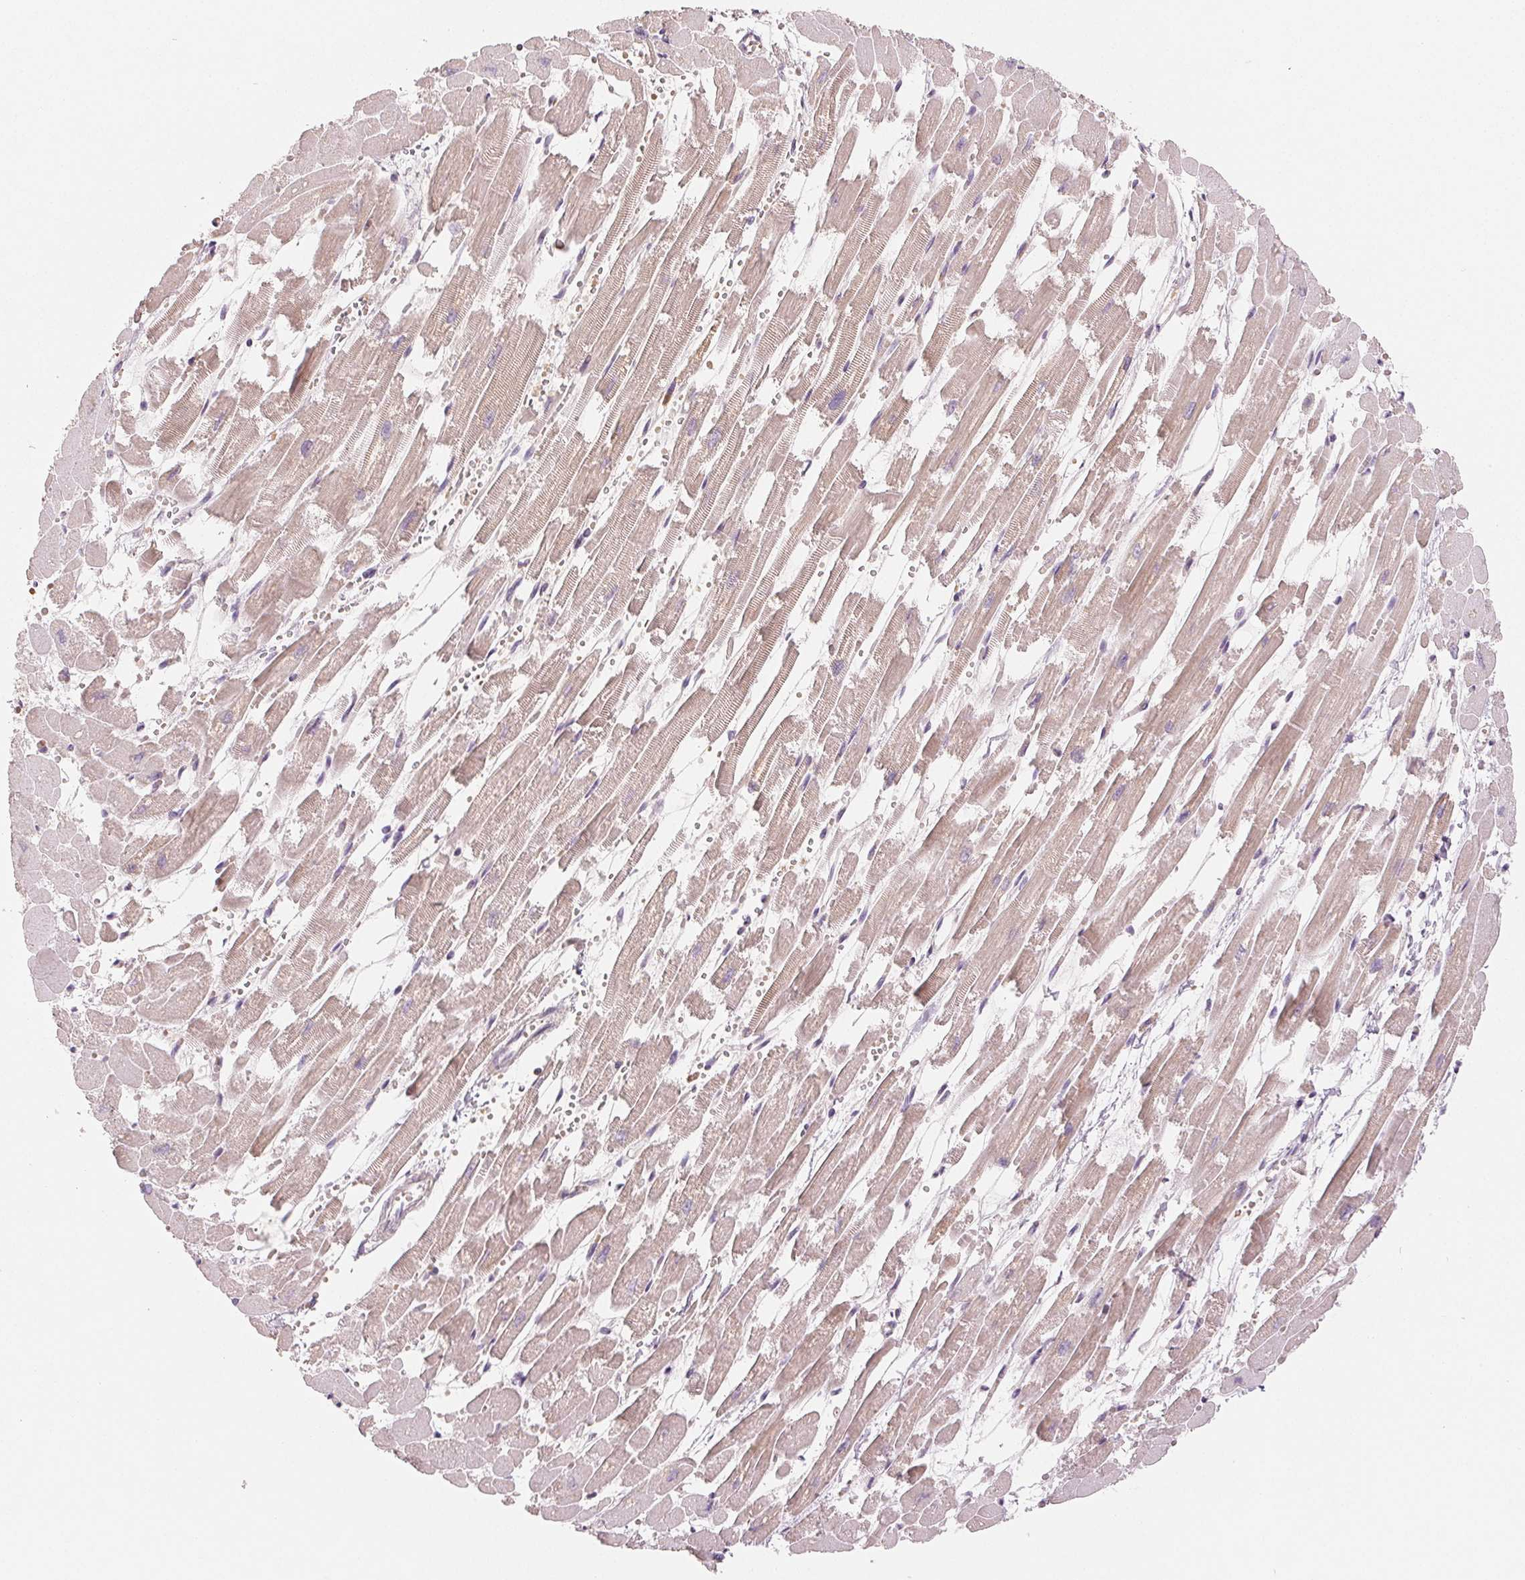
{"staining": {"intensity": "moderate", "quantity": "25%-75%", "location": "cytoplasmic/membranous"}, "tissue": "heart muscle", "cell_type": "Cardiomyocytes", "image_type": "normal", "snomed": [{"axis": "morphology", "description": "Normal tissue, NOS"}, {"axis": "topography", "description": "Heart"}], "caption": "The photomicrograph demonstrates immunohistochemical staining of normal heart muscle. There is moderate cytoplasmic/membranous staining is appreciated in approximately 25%-75% of cardiomyocytes.", "gene": "HINT2", "patient": {"sex": "female", "age": 52}}